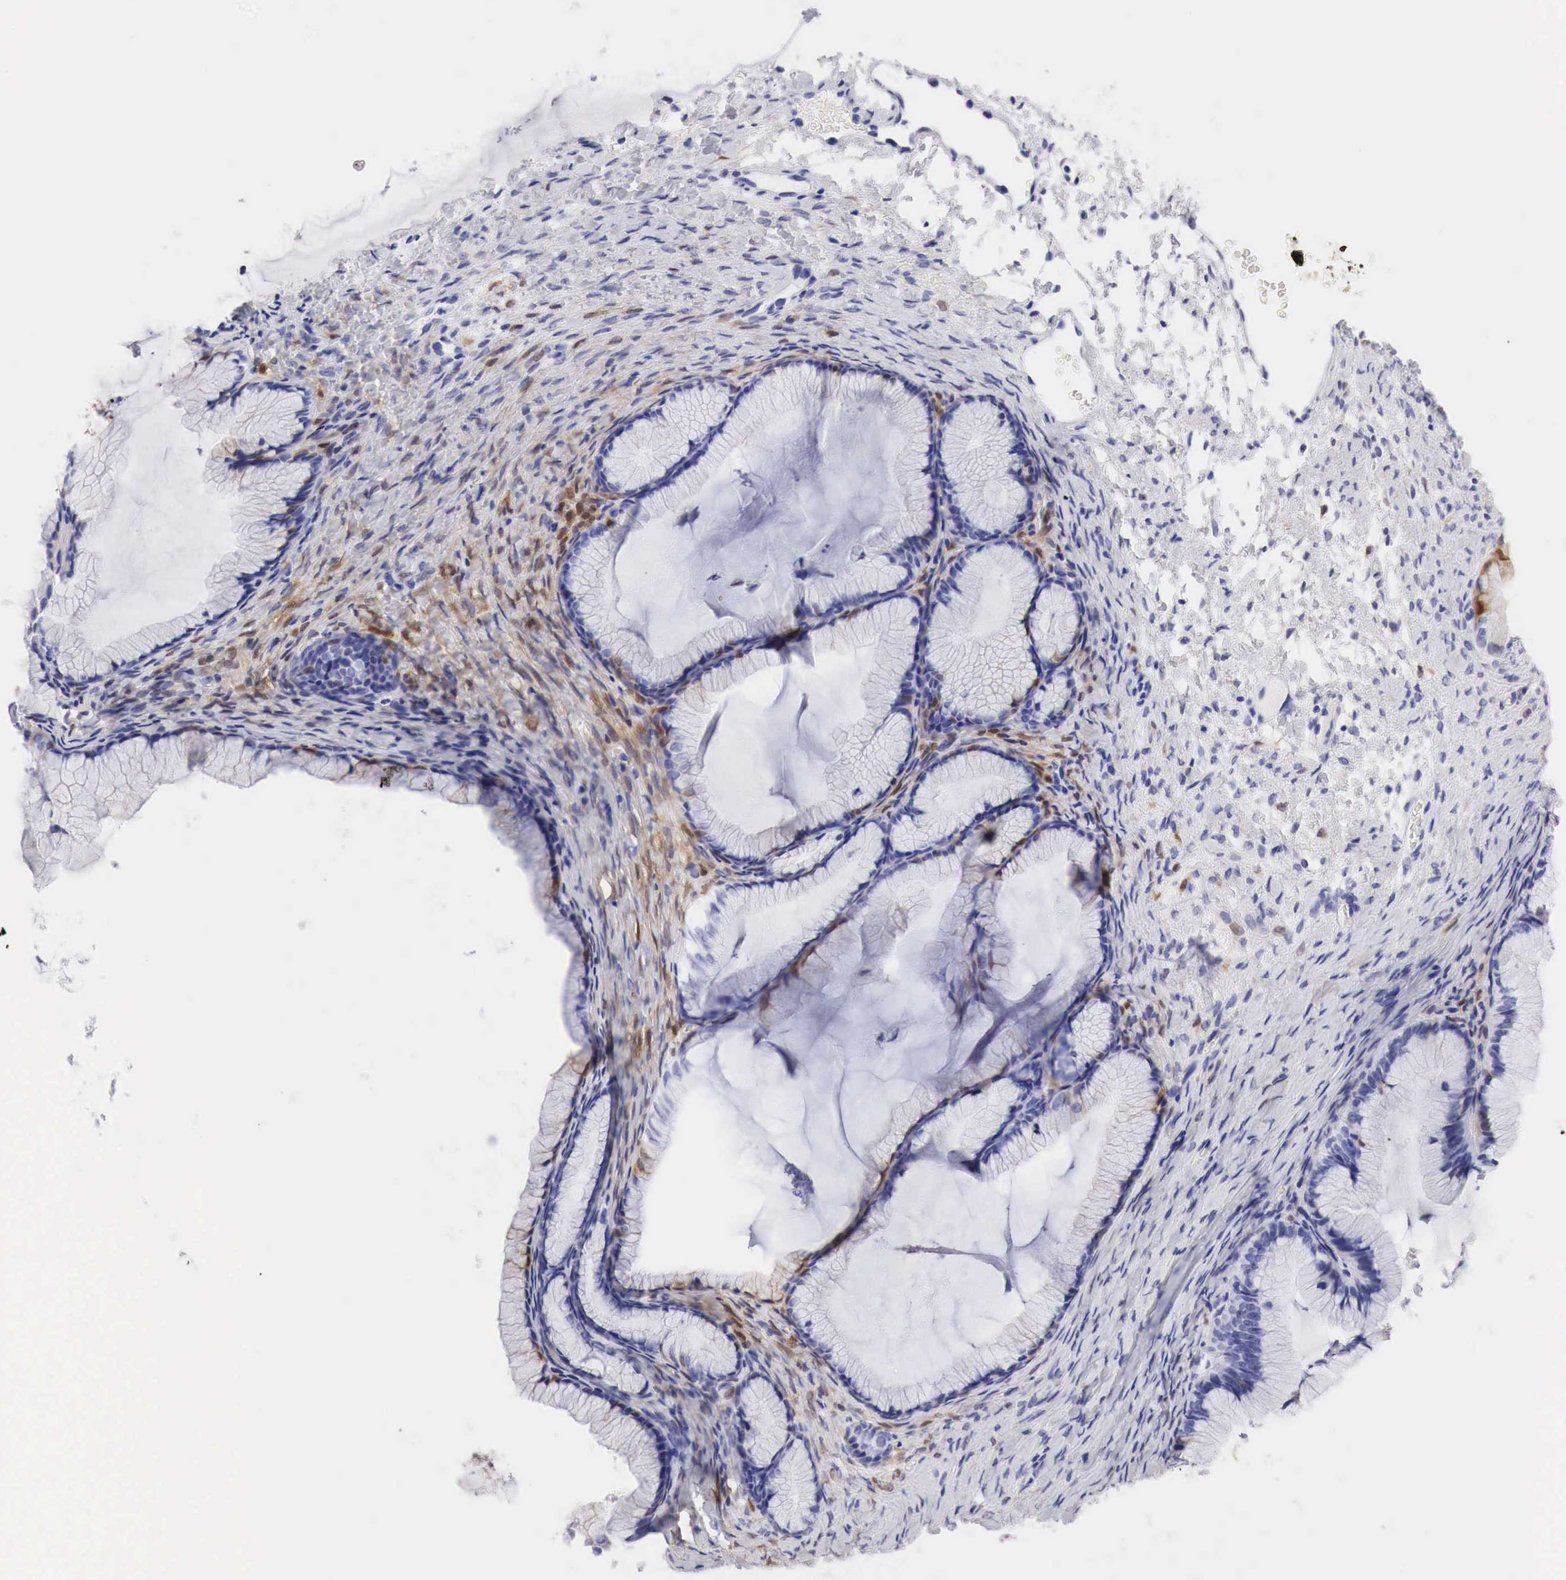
{"staining": {"intensity": "weak", "quantity": "<25%", "location": "cytoplasmic/membranous"}, "tissue": "ovarian cancer", "cell_type": "Tumor cells", "image_type": "cancer", "snomed": [{"axis": "morphology", "description": "Cystadenocarcinoma, mucinous, NOS"}, {"axis": "topography", "description": "Ovary"}], "caption": "This image is of ovarian mucinous cystadenocarcinoma stained with immunohistochemistry to label a protein in brown with the nuclei are counter-stained blue. There is no expression in tumor cells.", "gene": "CDKN2A", "patient": {"sex": "female", "age": 41}}